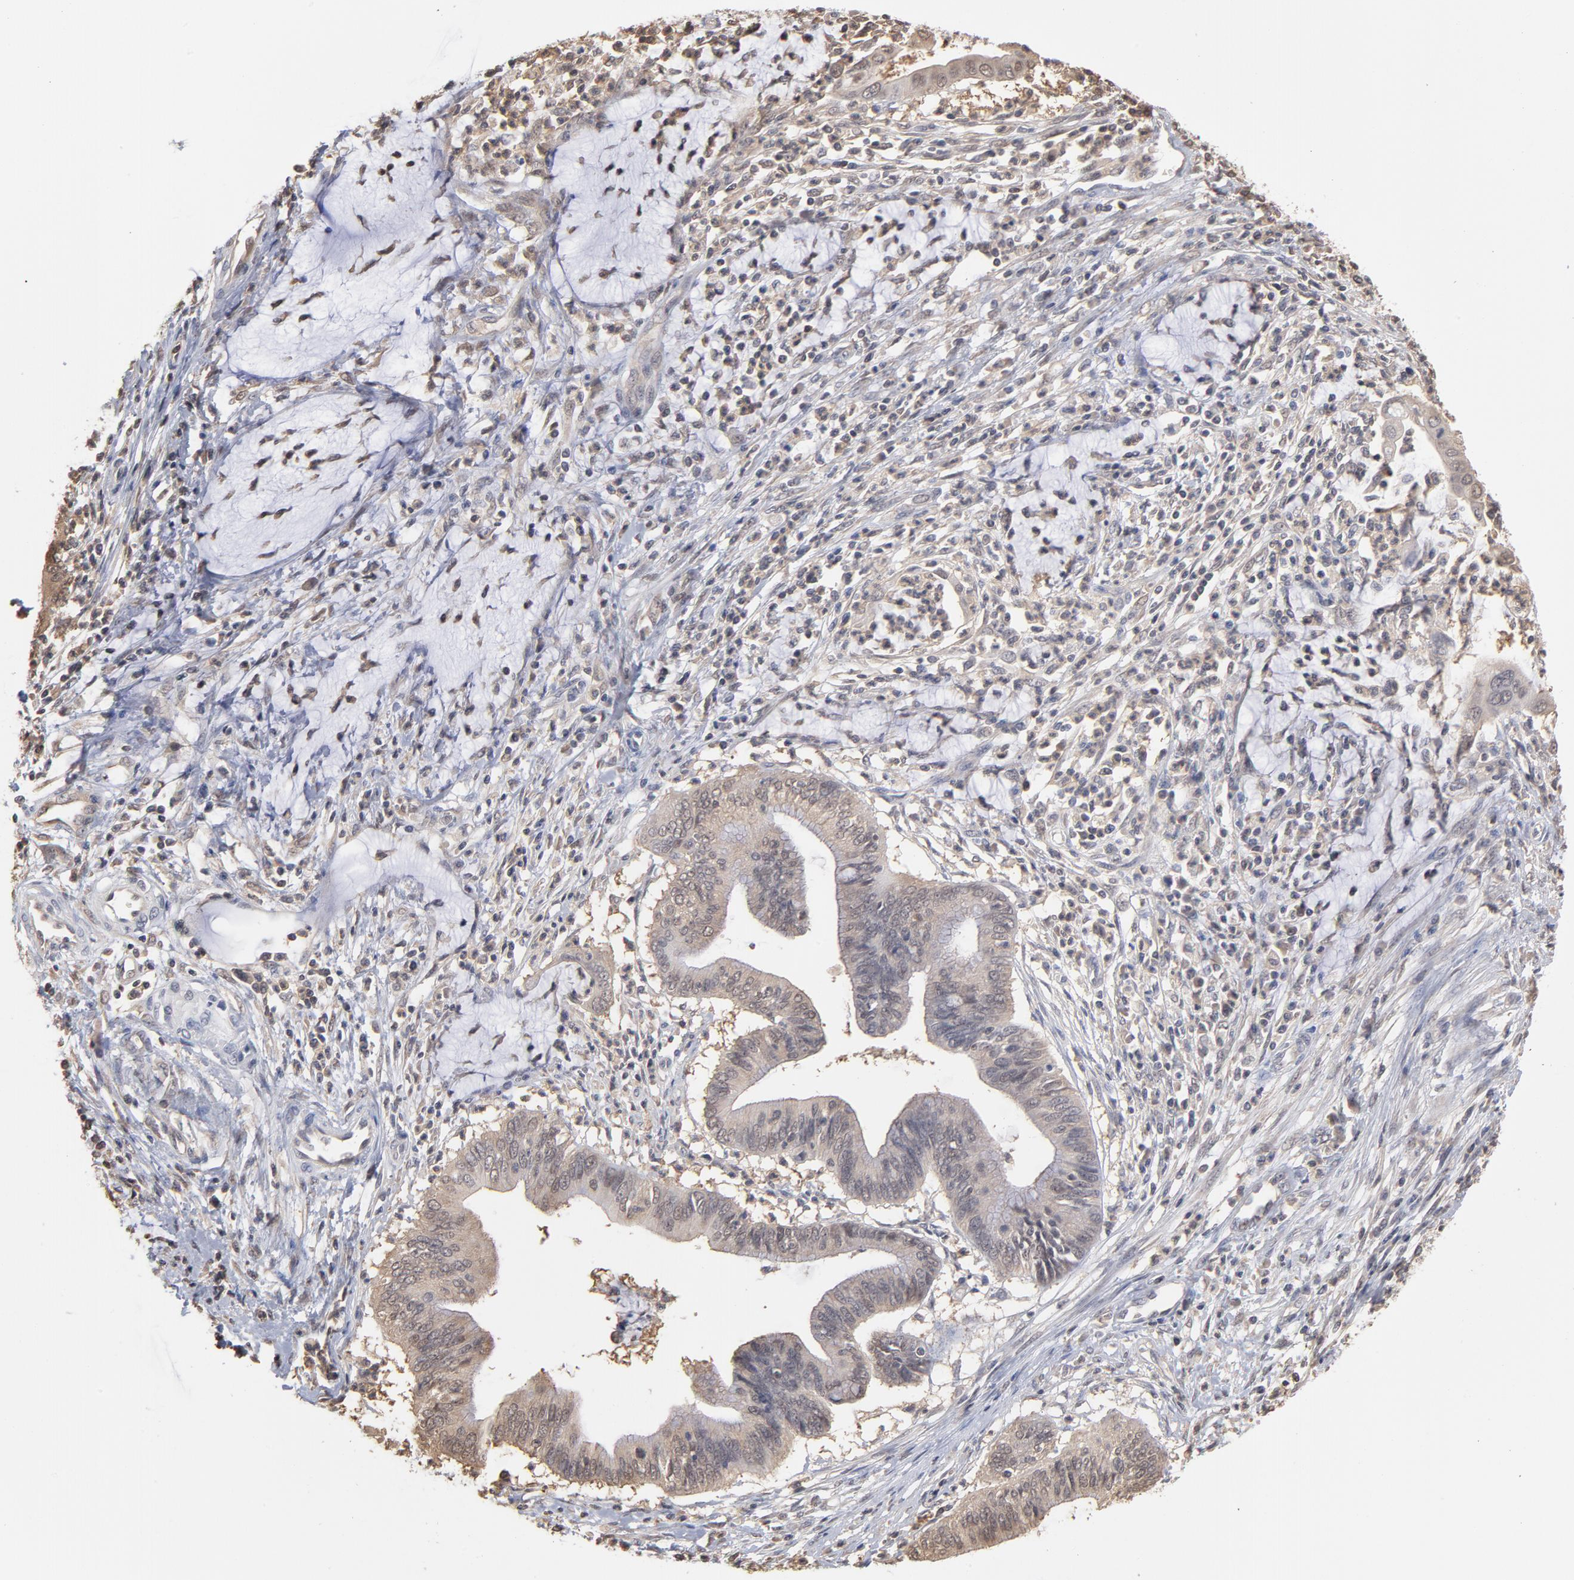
{"staining": {"intensity": "moderate", "quantity": "25%-75%", "location": "cytoplasmic/membranous"}, "tissue": "cervical cancer", "cell_type": "Tumor cells", "image_type": "cancer", "snomed": [{"axis": "morphology", "description": "Adenocarcinoma, NOS"}, {"axis": "topography", "description": "Cervix"}], "caption": "Immunohistochemical staining of human adenocarcinoma (cervical) exhibits medium levels of moderate cytoplasmic/membranous staining in approximately 25%-75% of tumor cells.", "gene": "MAP2K2", "patient": {"sex": "female", "age": 36}}